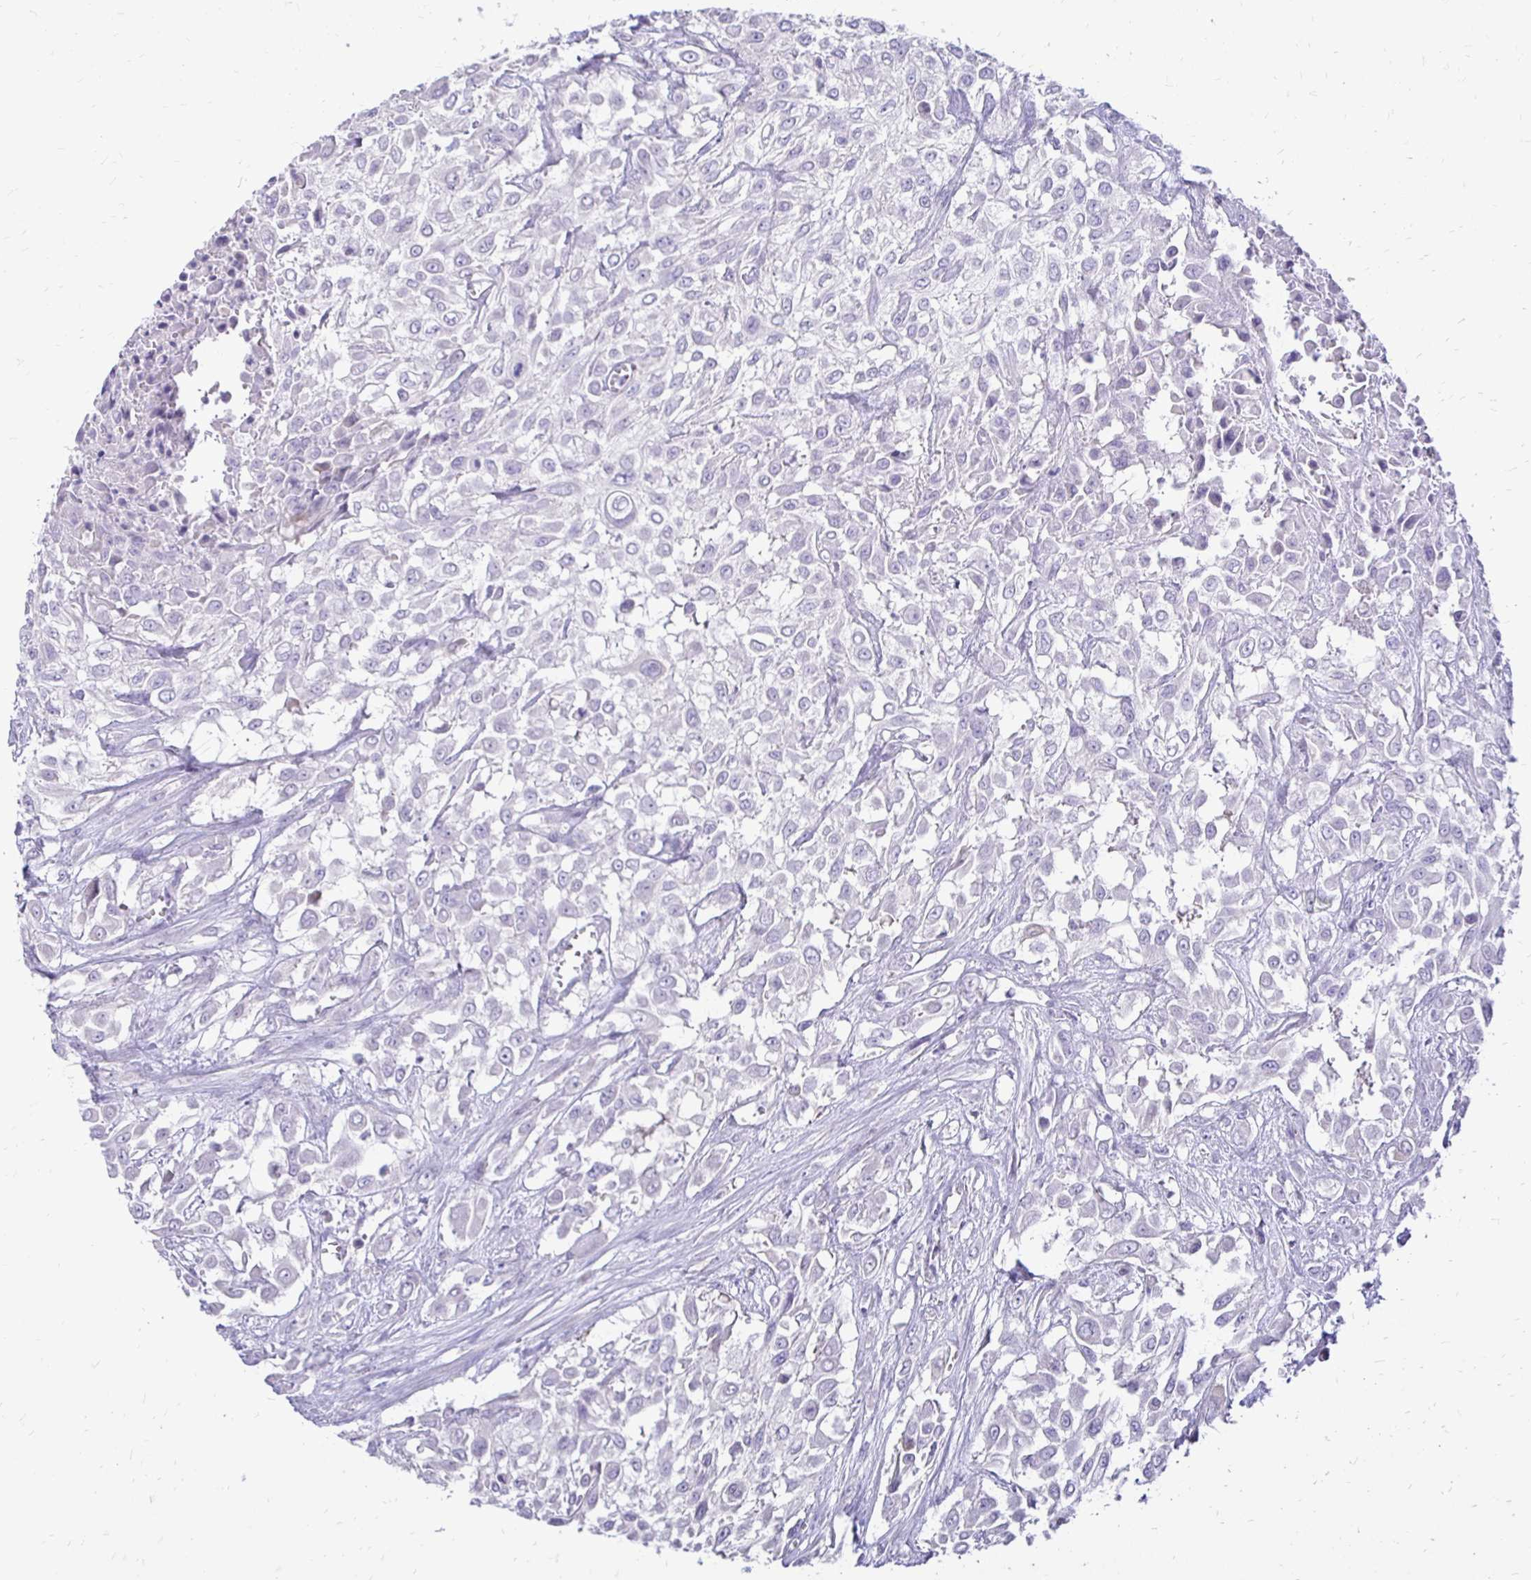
{"staining": {"intensity": "negative", "quantity": "none", "location": "none"}, "tissue": "urothelial cancer", "cell_type": "Tumor cells", "image_type": "cancer", "snomed": [{"axis": "morphology", "description": "Urothelial carcinoma, High grade"}, {"axis": "topography", "description": "Urinary bladder"}], "caption": "Urothelial cancer was stained to show a protein in brown. There is no significant positivity in tumor cells. (DAB (3,3'-diaminobenzidine) IHC, high magnification).", "gene": "ALPG", "patient": {"sex": "male", "age": 57}}